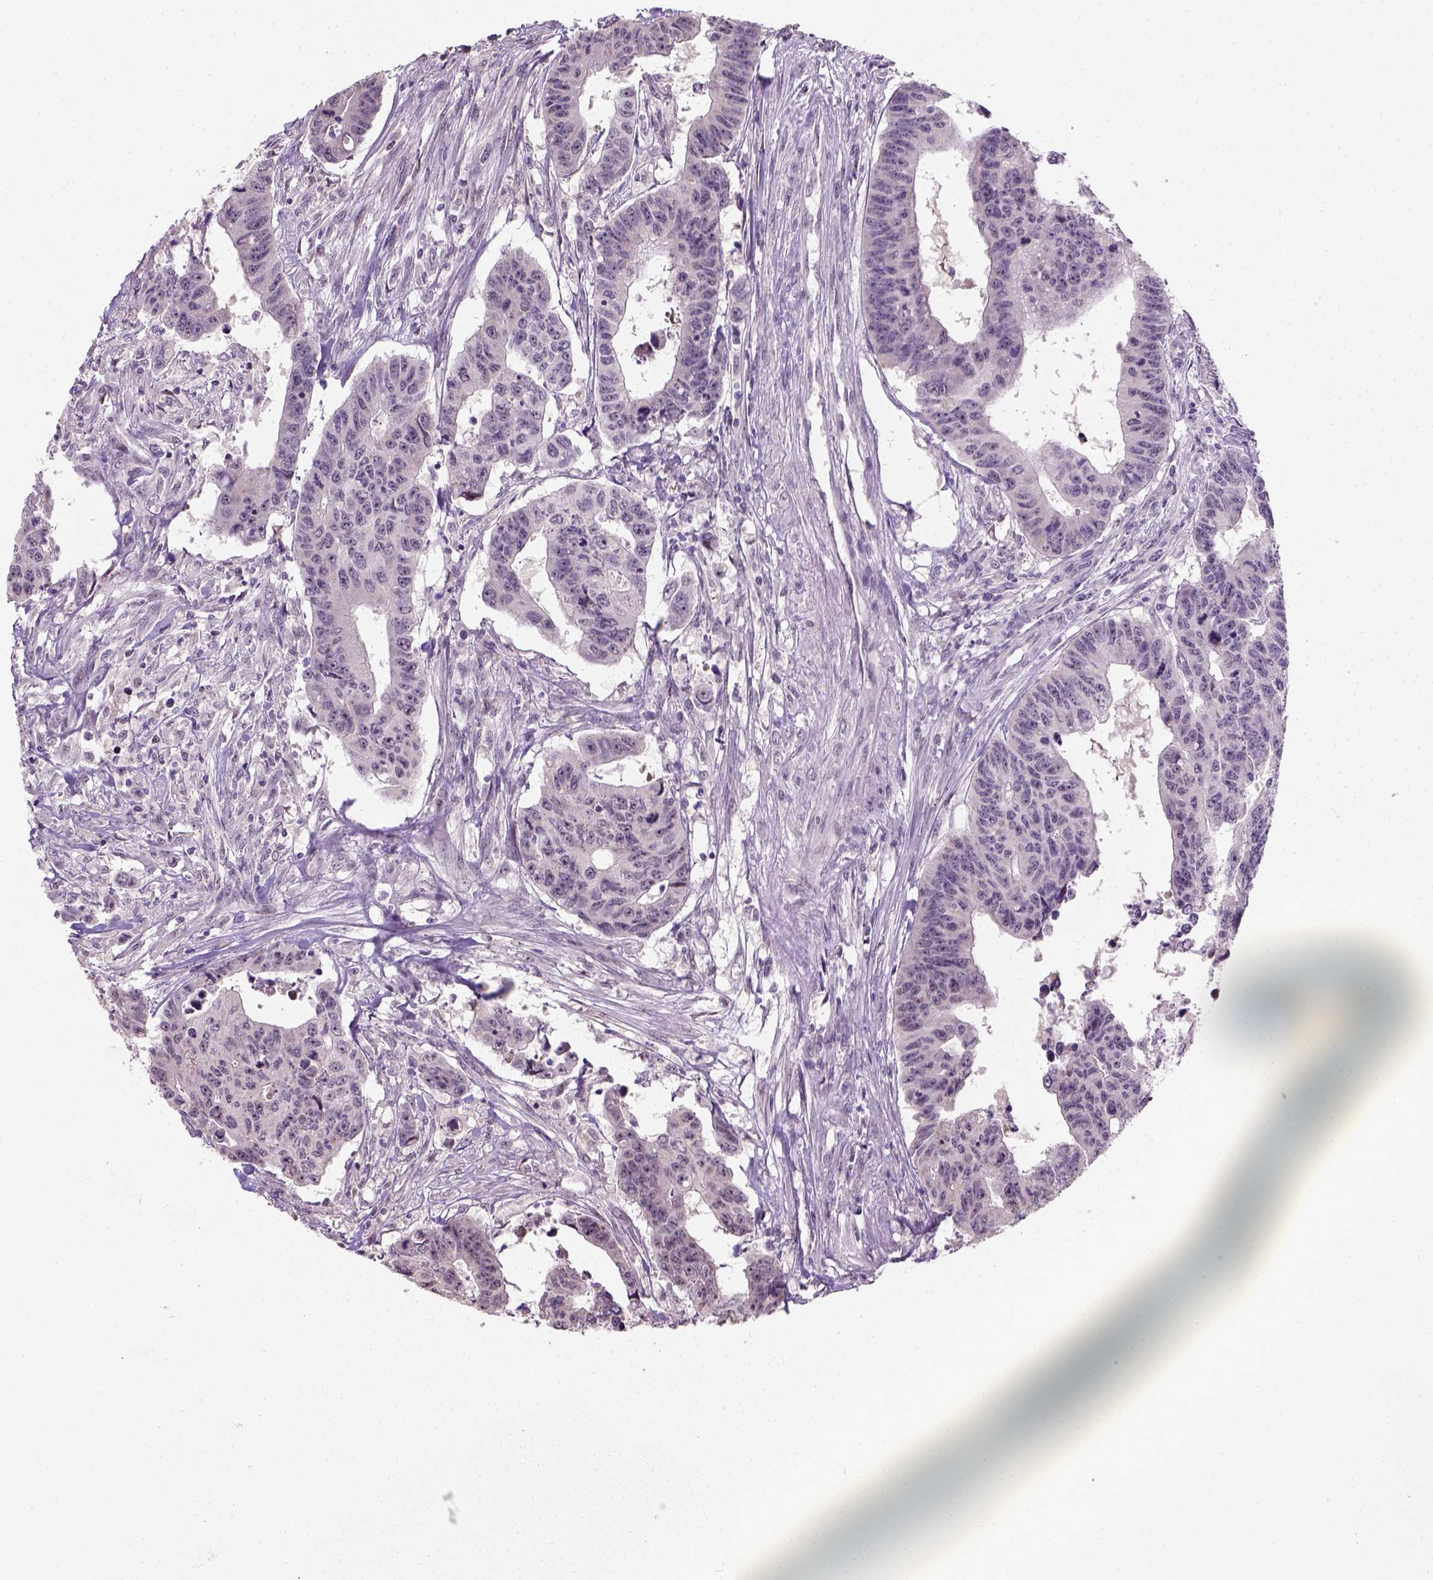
{"staining": {"intensity": "negative", "quantity": "none", "location": "none"}, "tissue": "colorectal cancer", "cell_type": "Tumor cells", "image_type": "cancer", "snomed": [{"axis": "morphology", "description": "Adenocarcinoma, NOS"}, {"axis": "topography", "description": "Rectum"}], "caption": "Colorectal adenocarcinoma was stained to show a protein in brown. There is no significant staining in tumor cells.", "gene": "DDX50", "patient": {"sex": "female", "age": 85}}